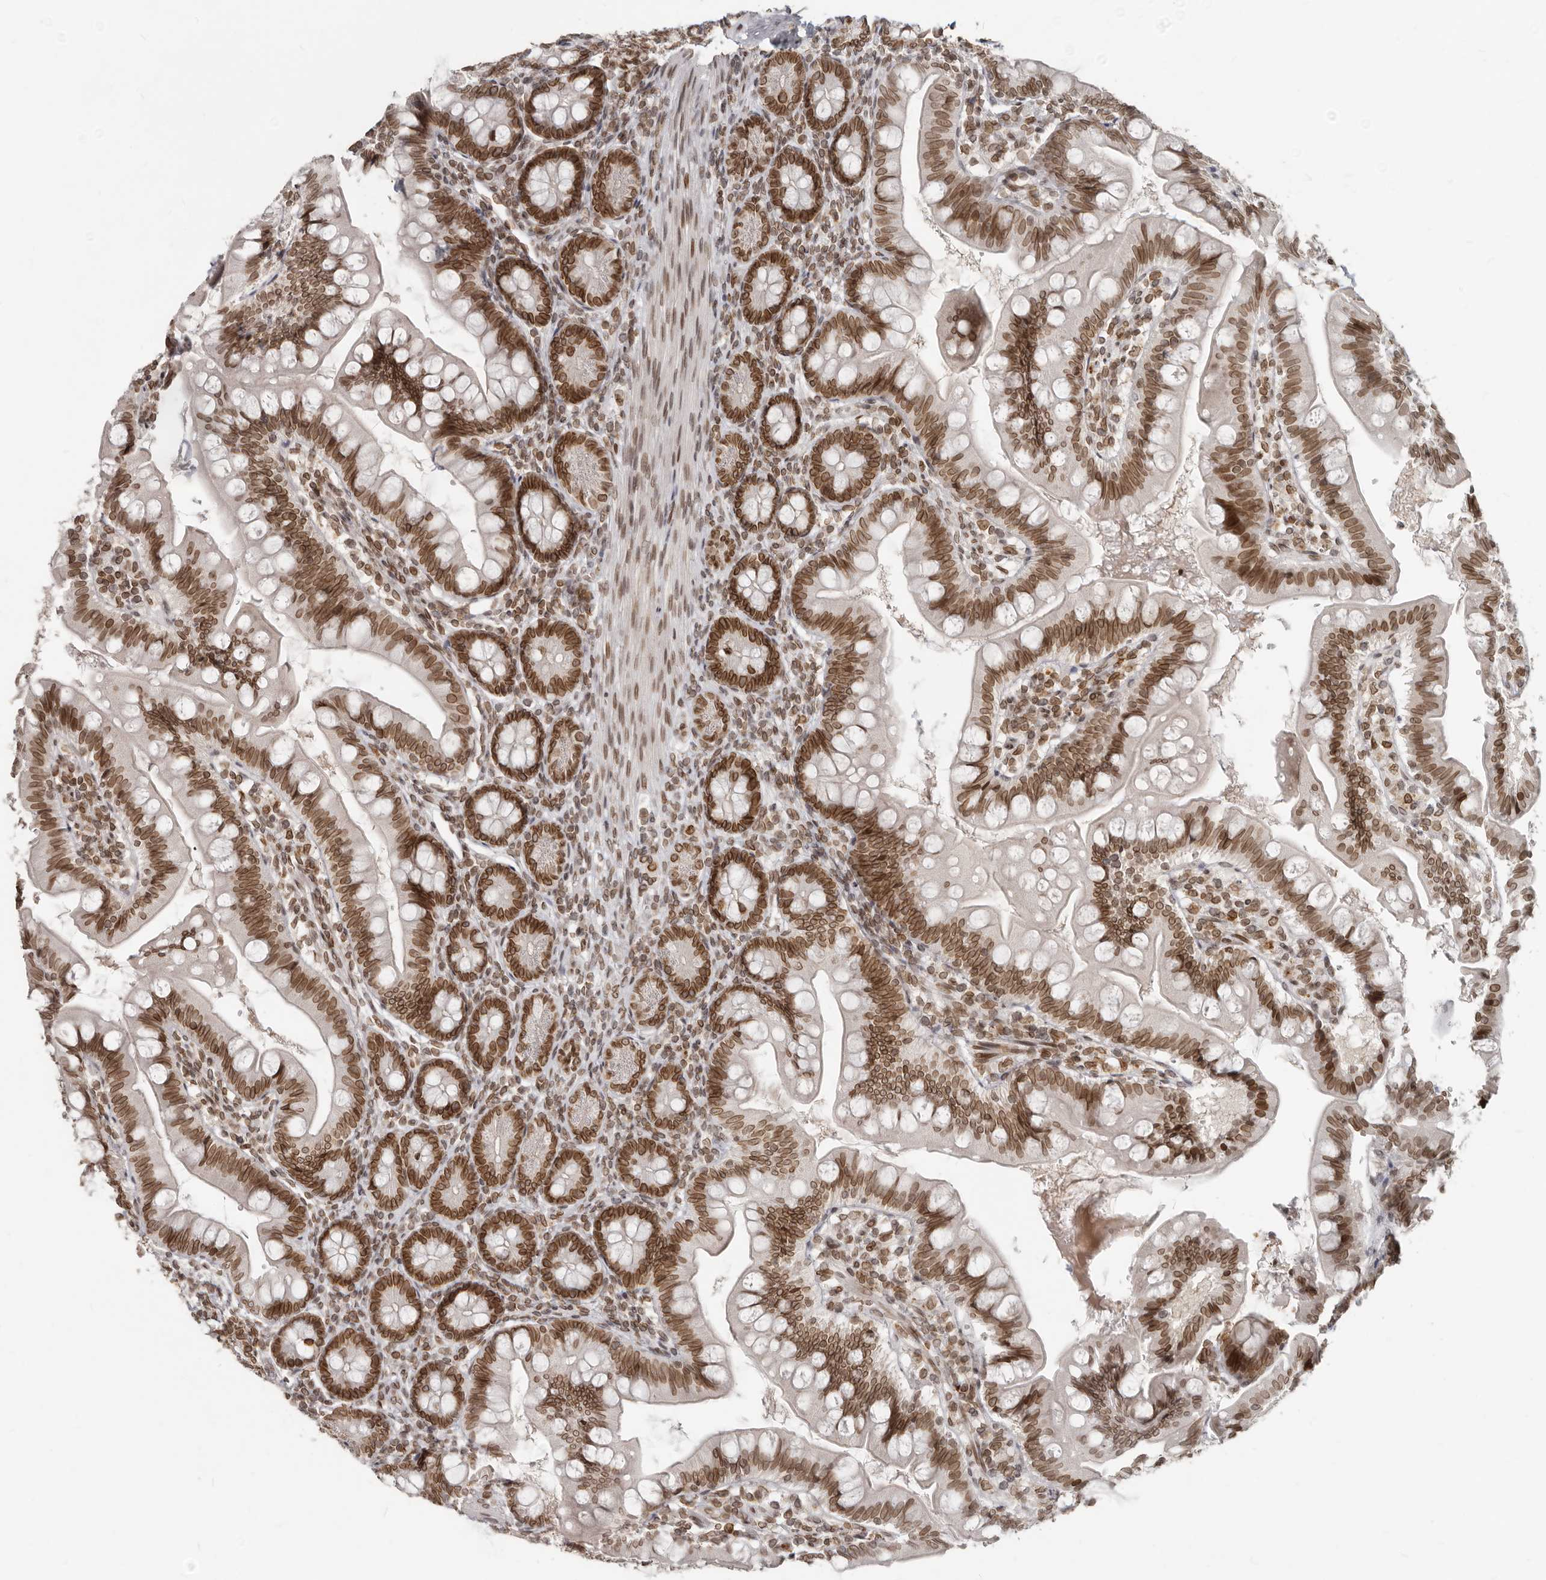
{"staining": {"intensity": "strong", "quantity": ">75%", "location": "cytoplasmic/membranous,nuclear"}, "tissue": "small intestine", "cell_type": "Glandular cells", "image_type": "normal", "snomed": [{"axis": "morphology", "description": "Normal tissue, NOS"}, {"axis": "topography", "description": "Small intestine"}], "caption": "This image shows immunohistochemistry staining of benign small intestine, with high strong cytoplasmic/membranous,nuclear staining in about >75% of glandular cells.", "gene": "NUP153", "patient": {"sex": "male", "age": 7}}